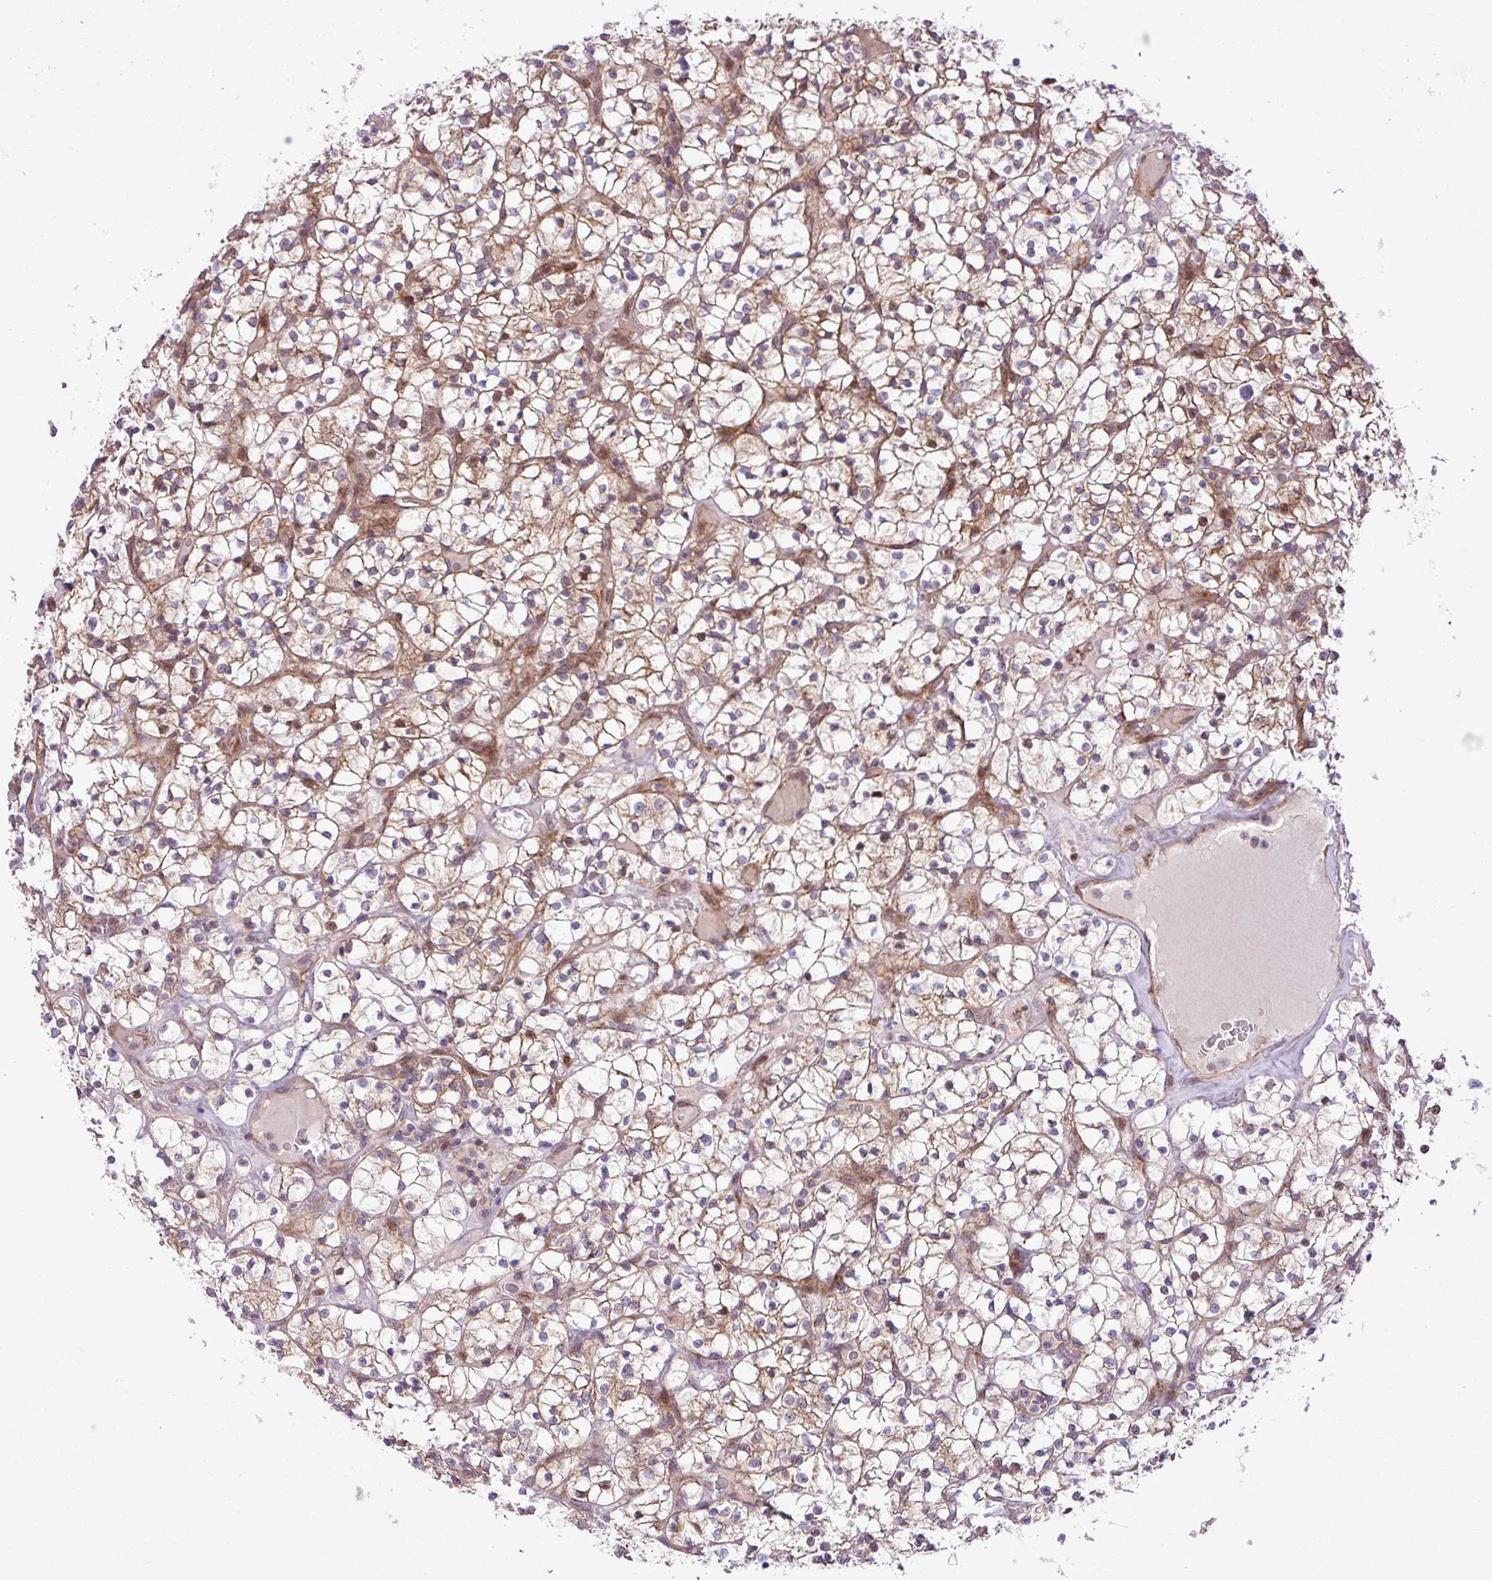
{"staining": {"intensity": "moderate", "quantity": "25%-75%", "location": "cytoplasmic/membranous"}, "tissue": "renal cancer", "cell_type": "Tumor cells", "image_type": "cancer", "snomed": [{"axis": "morphology", "description": "Adenocarcinoma, NOS"}, {"axis": "topography", "description": "Kidney"}], "caption": "IHC micrograph of neoplastic tissue: human renal adenocarcinoma stained using immunohistochemistry (IHC) demonstrates medium levels of moderate protein expression localized specifically in the cytoplasmic/membranous of tumor cells, appearing as a cytoplasmic/membranous brown color.", "gene": "B3GNT9", "patient": {"sex": "female", "age": 64}}